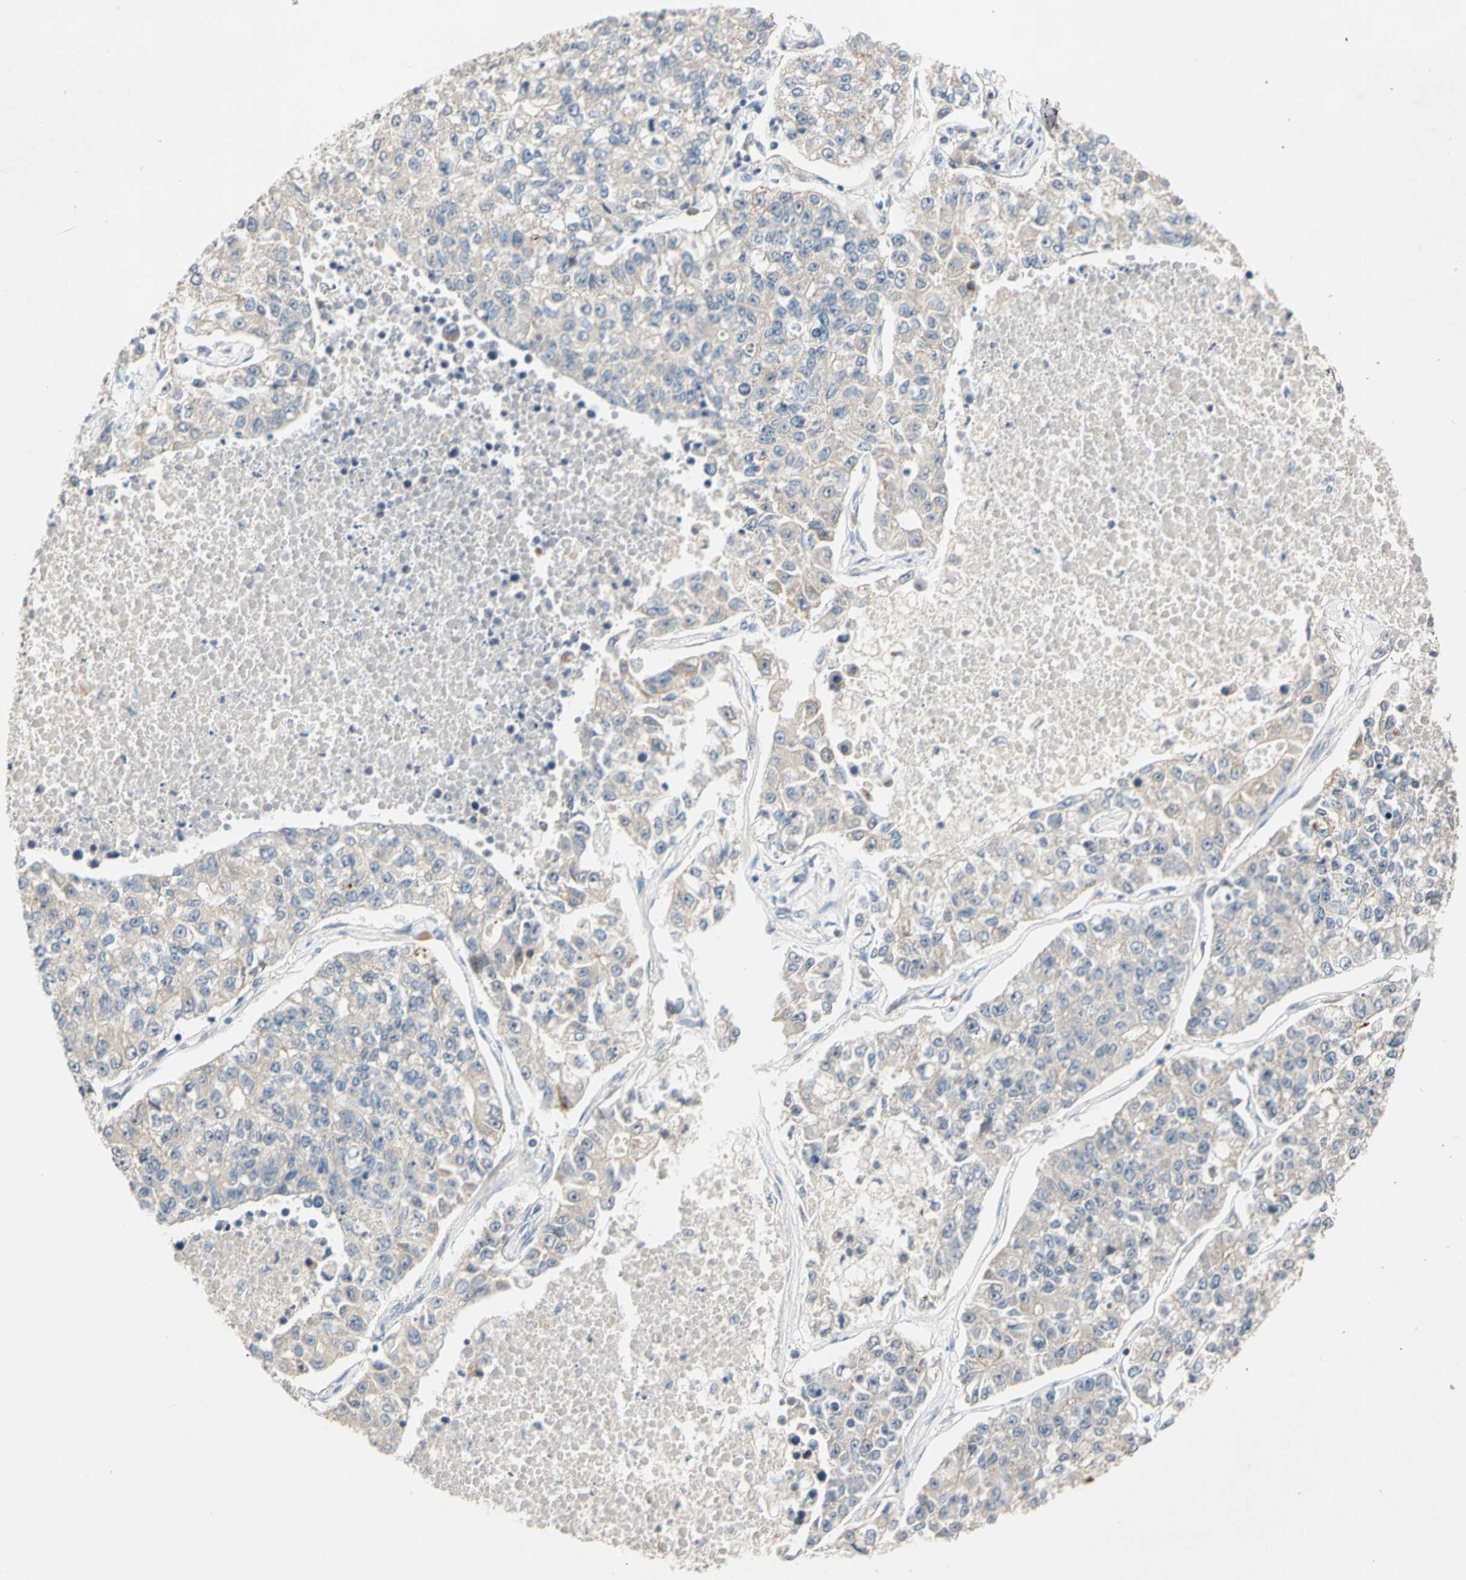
{"staining": {"intensity": "negative", "quantity": "none", "location": "none"}, "tissue": "lung cancer", "cell_type": "Tumor cells", "image_type": "cancer", "snomed": [{"axis": "morphology", "description": "Adenocarcinoma, NOS"}, {"axis": "topography", "description": "Lung"}], "caption": "This histopathology image is of lung cancer (adenocarcinoma) stained with immunohistochemistry to label a protein in brown with the nuclei are counter-stained blue. There is no expression in tumor cells. (IHC, brightfield microscopy, high magnification).", "gene": "CNST", "patient": {"sex": "male", "age": 49}}